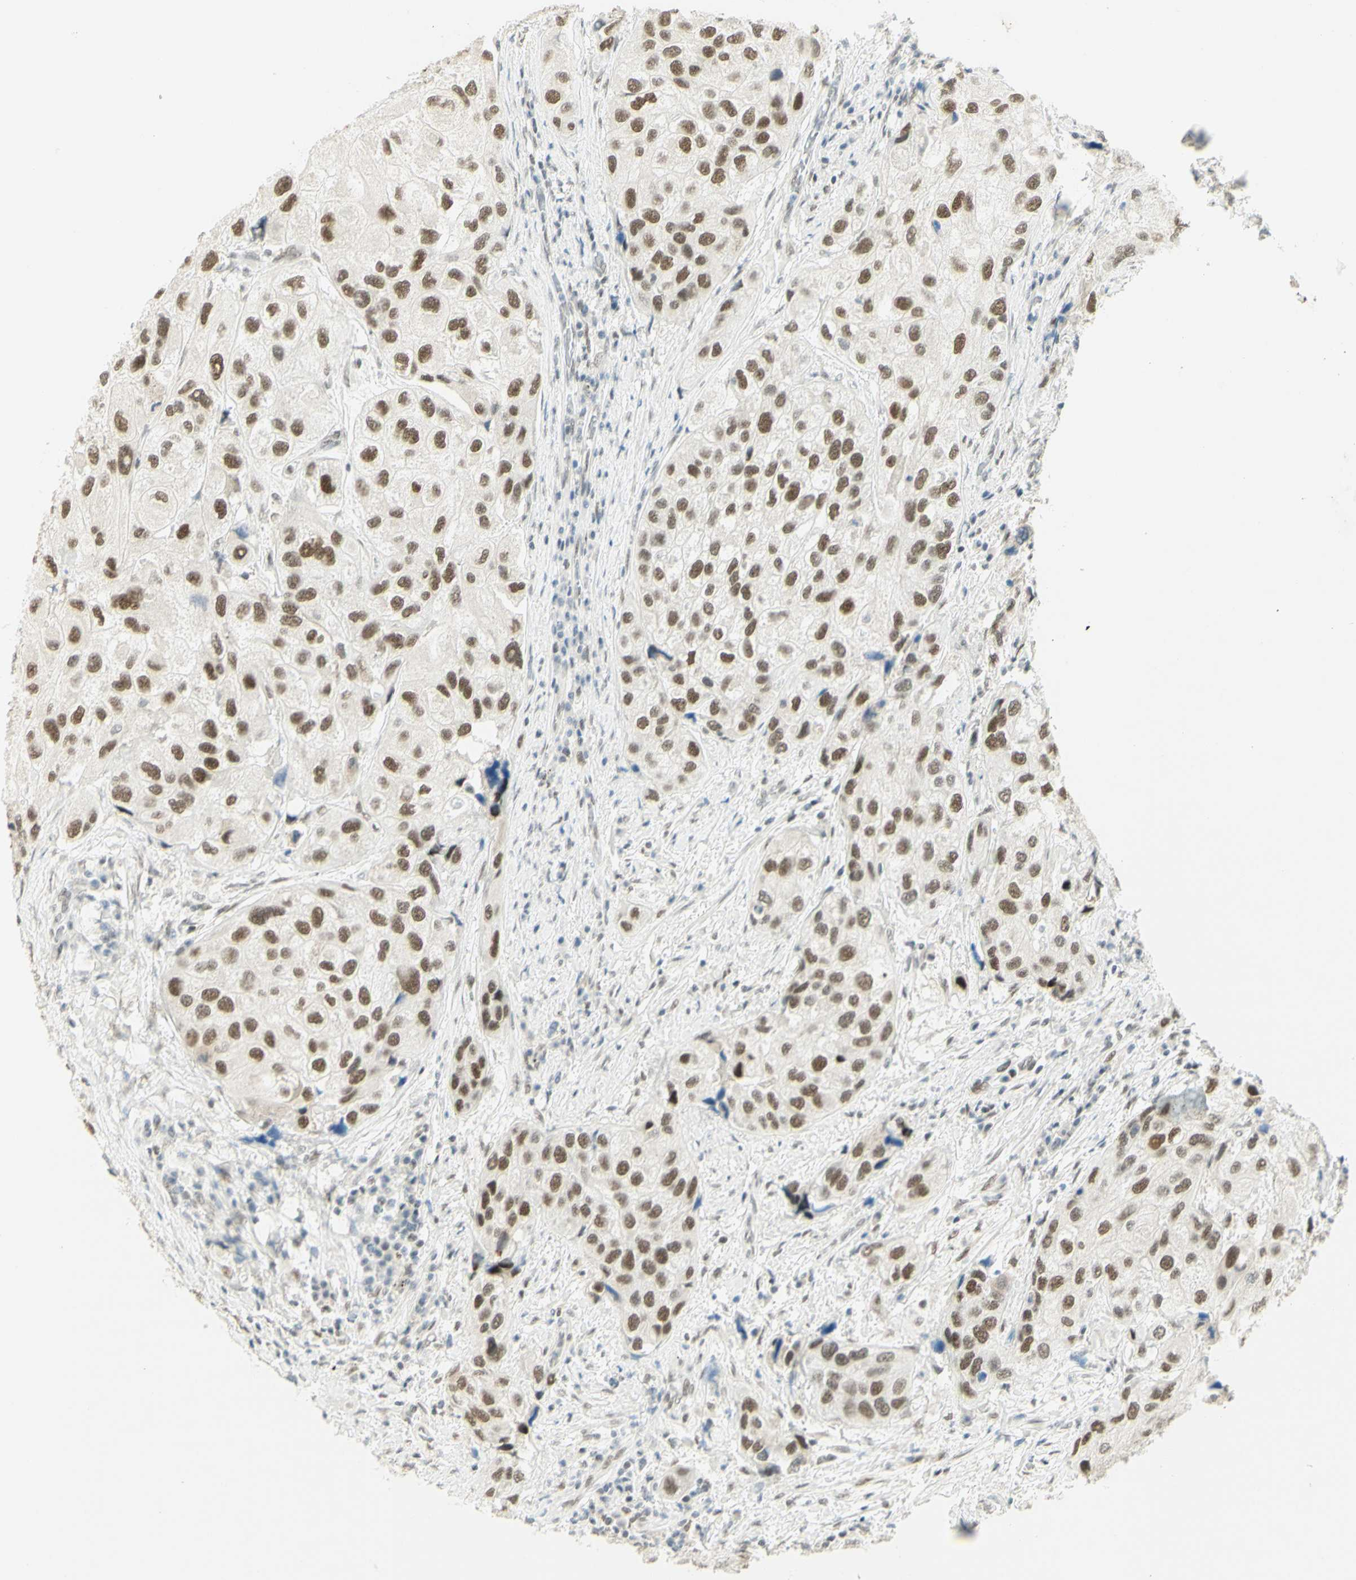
{"staining": {"intensity": "moderate", "quantity": ">75%", "location": "nuclear"}, "tissue": "urothelial cancer", "cell_type": "Tumor cells", "image_type": "cancer", "snomed": [{"axis": "morphology", "description": "Urothelial carcinoma, High grade"}, {"axis": "topography", "description": "Urinary bladder"}], "caption": "Brown immunohistochemical staining in urothelial carcinoma (high-grade) reveals moderate nuclear staining in about >75% of tumor cells. Nuclei are stained in blue.", "gene": "PMS2", "patient": {"sex": "female", "age": 64}}